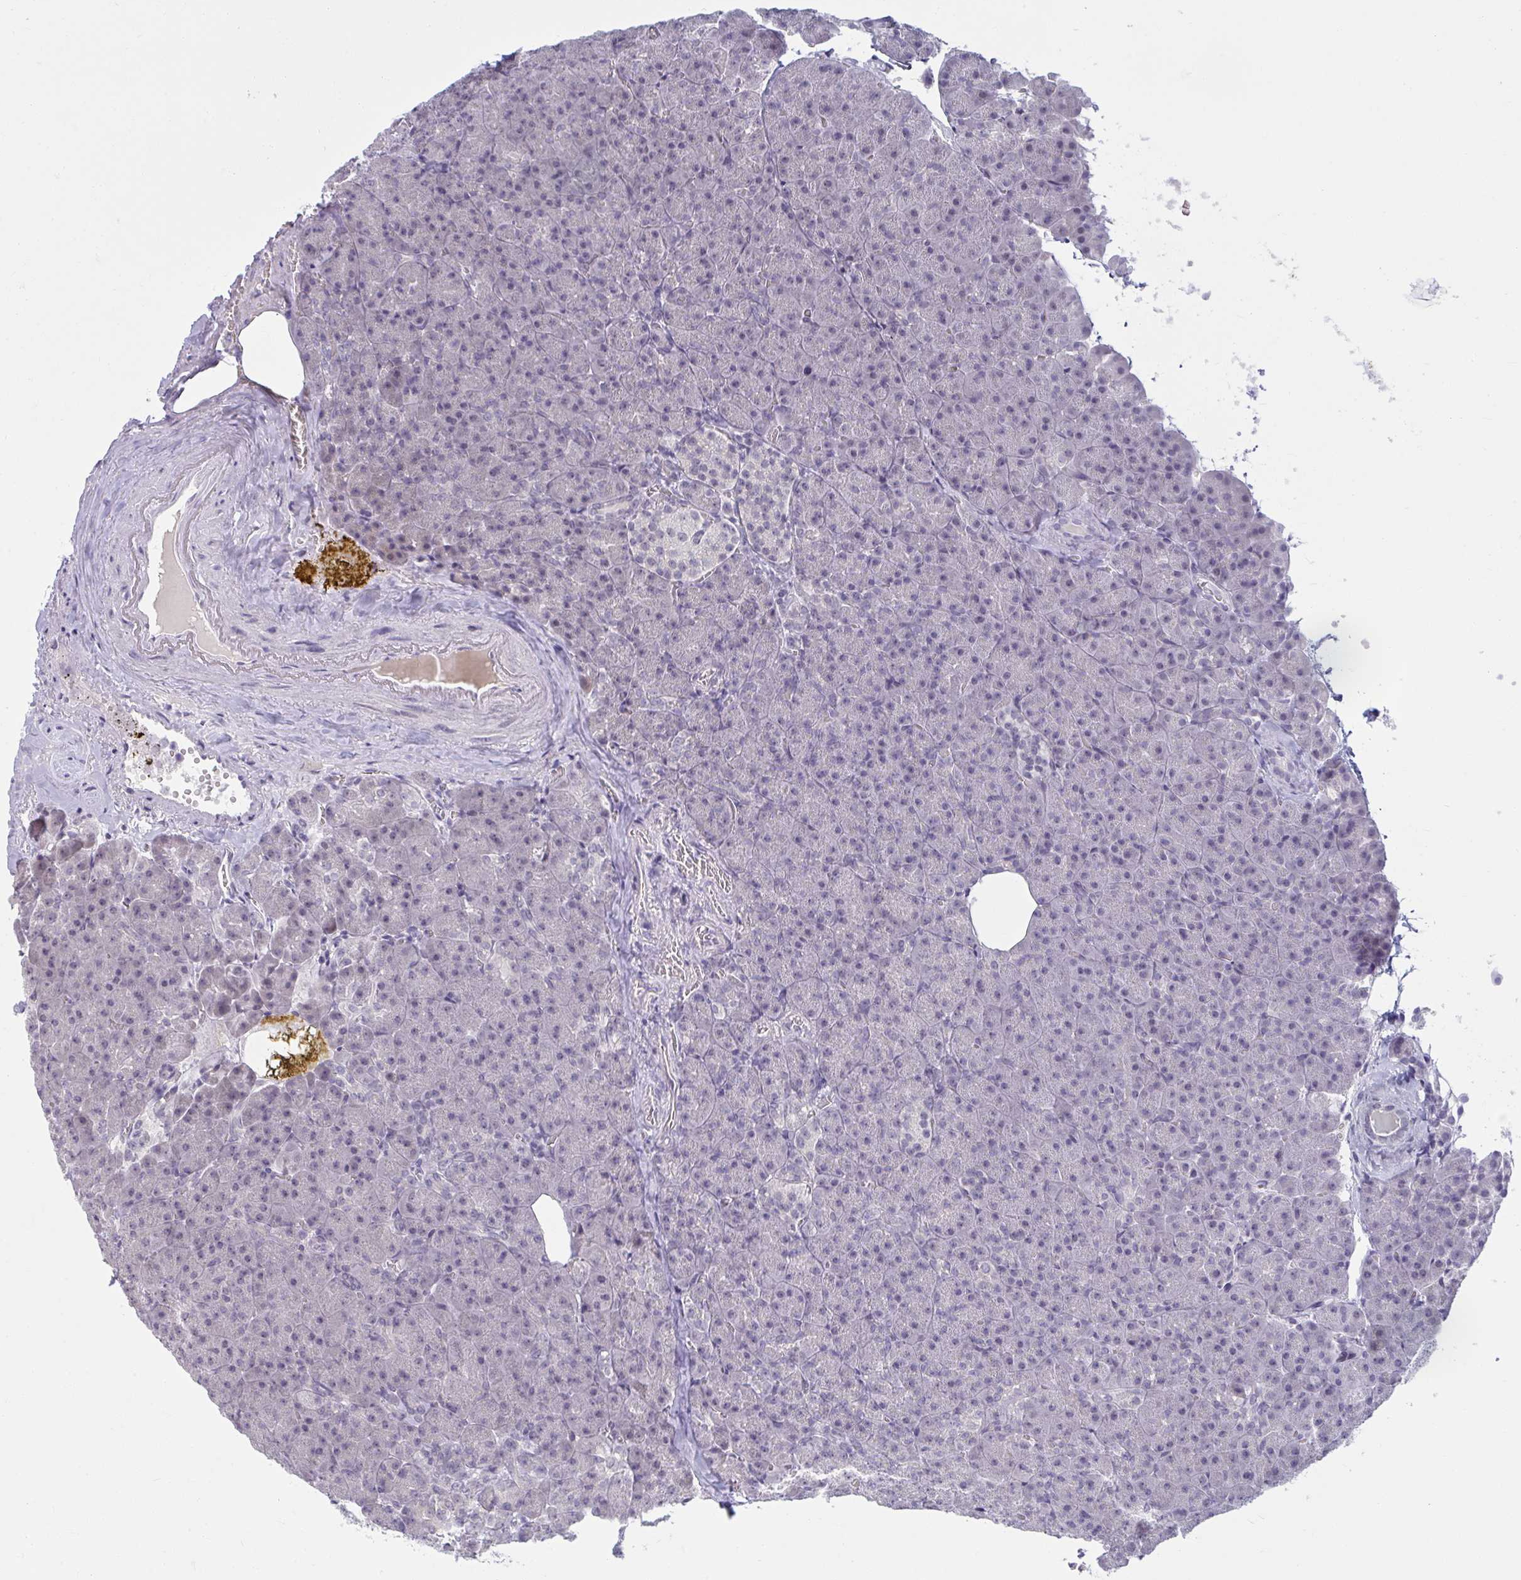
{"staining": {"intensity": "negative", "quantity": "none", "location": "none"}, "tissue": "pancreas", "cell_type": "Exocrine glandular cells", "image_type": "normal", "snomed": [{"axis": "morphology", "description": "Normal tissue, NOS"}, {"axis": "topography", "description": "Pancreas"}], "caption": "Photomicrograph shows no significant protein positivity in exocrine glandular cells of normal pancreas.", "gene": "RNASEH1", "patient": {"sex": "female", "age": 74}}